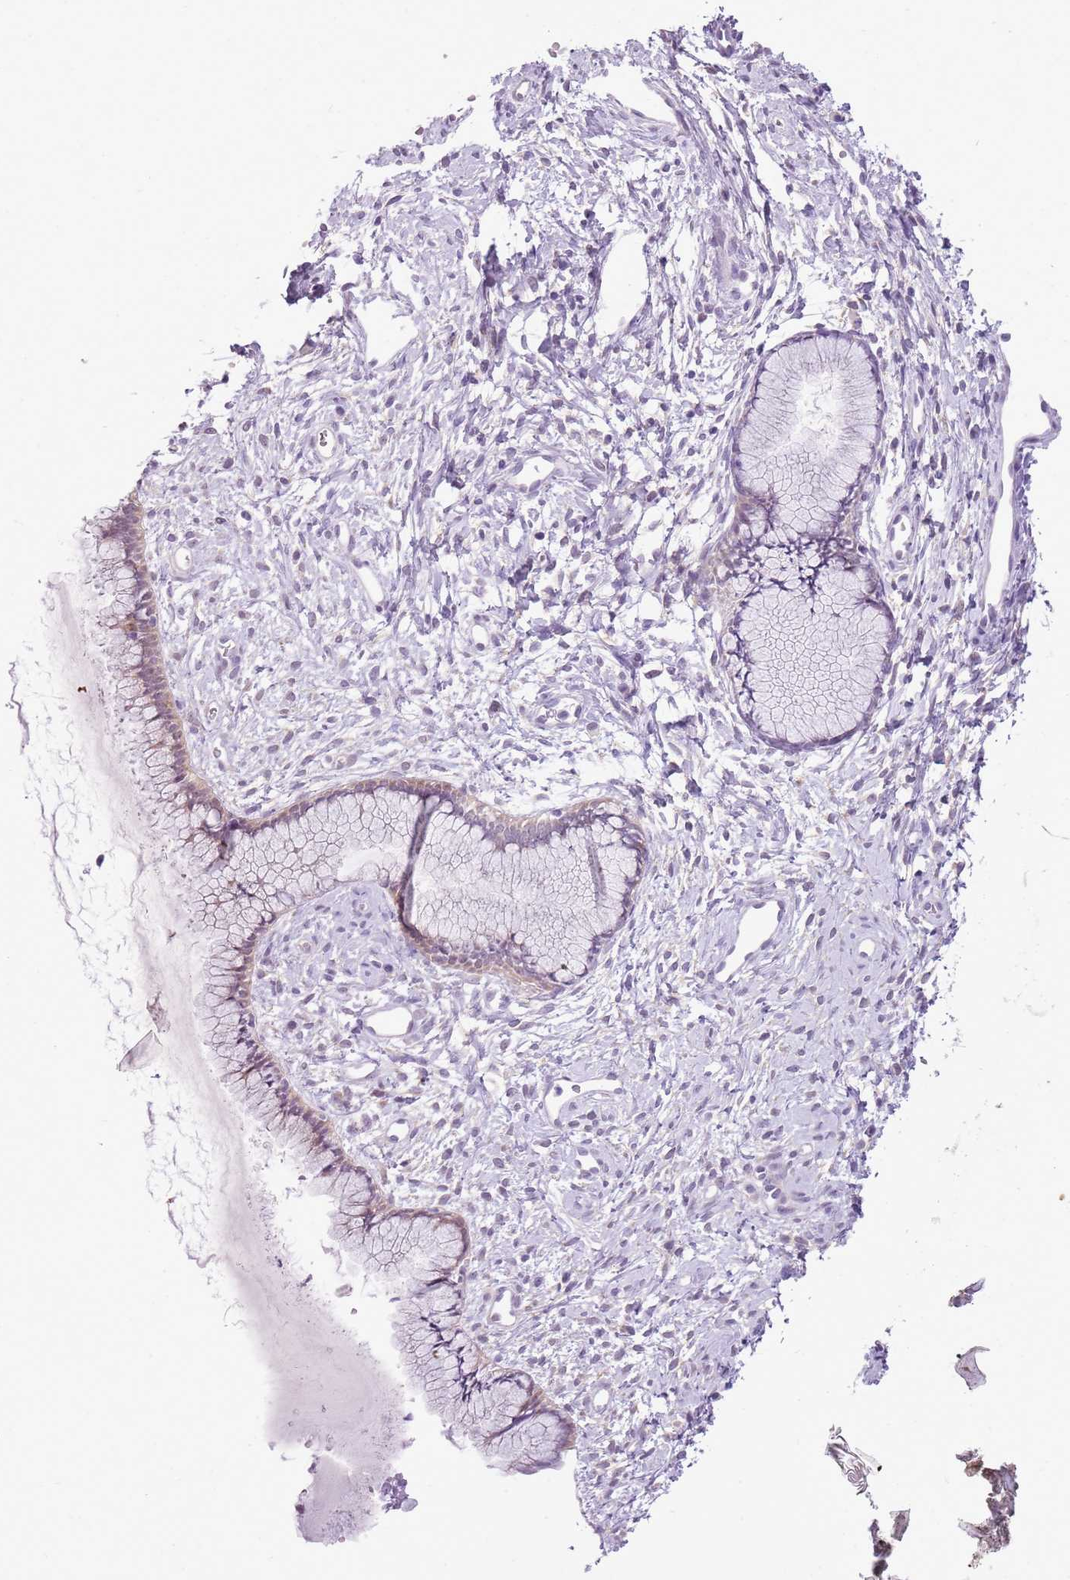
{"staining": {"intensity": "weak", "quantity": "25%-75%", "location": "cytoplasmic/membranous"}, "tissue": "cervix", "cell_type": "Glandular cells", "image_type": "normal", "snomed": [{"axis": "morphology", "description": "Normal tissue, NOS"}, {"axis": "topography", "description": "Cervix"}], "caption": "Glandular cells display weak cytoplasmic/membranous positivity in approximately 25%-75% of cells in unremarkable cervix.", "gene": "FAM120C", "patient": {"sex": "female", "age": 42}}